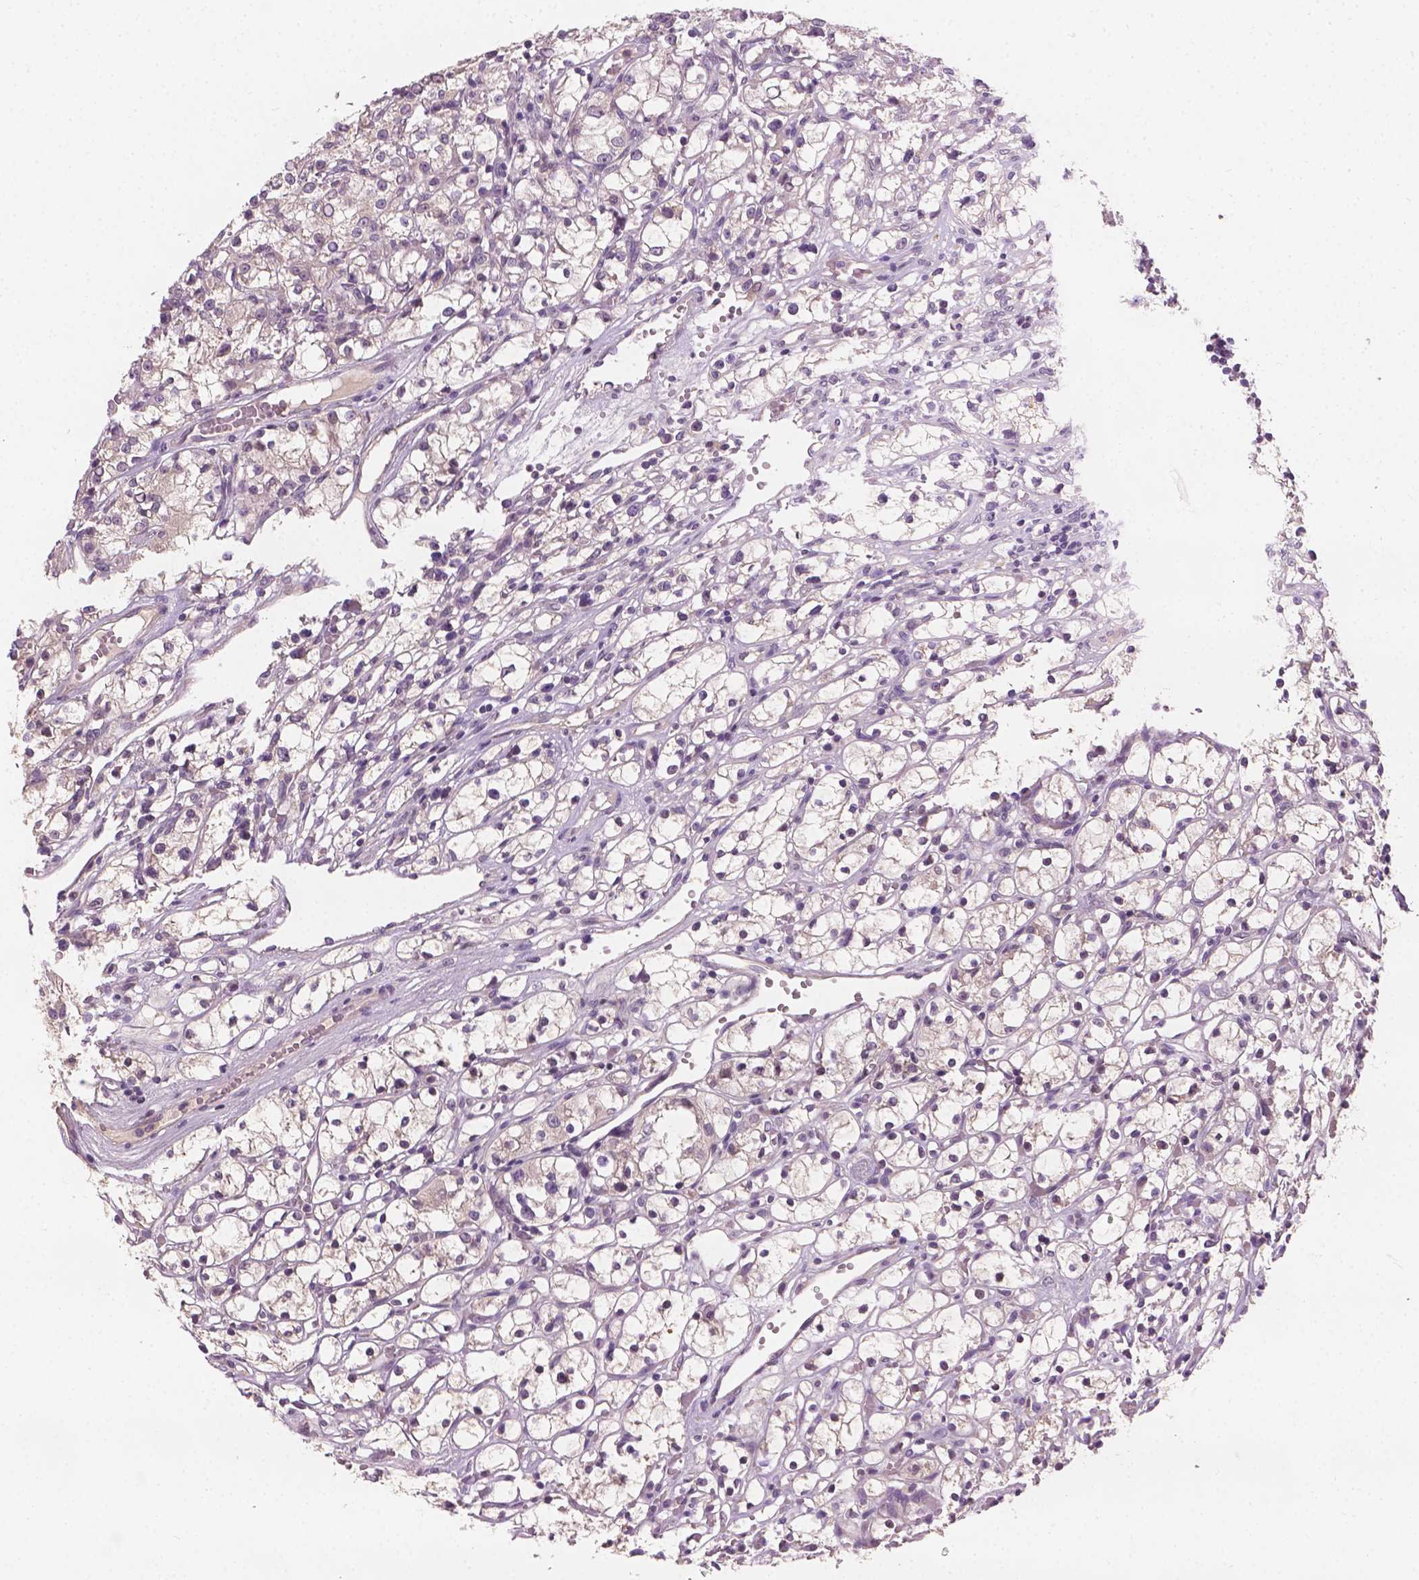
{"staining": {"intensity": "negative", "quantity": "none", "location": "none"}, "tissue": "renal cancer", "cell_type": "Tumor cells", "image_type": "cancer", "snomed": [{"axis": "morphology", "description": "Adenocarcinoma, NOS"}, {"axis": "topography", "description": "Kidney"}], "caption": "A micrograph of adenocarcinoma (renal) stained for a protein shows no brown staining in tumor cells.", "gene": "KRT17", "patient": {"sex": "female", "age": 59}}